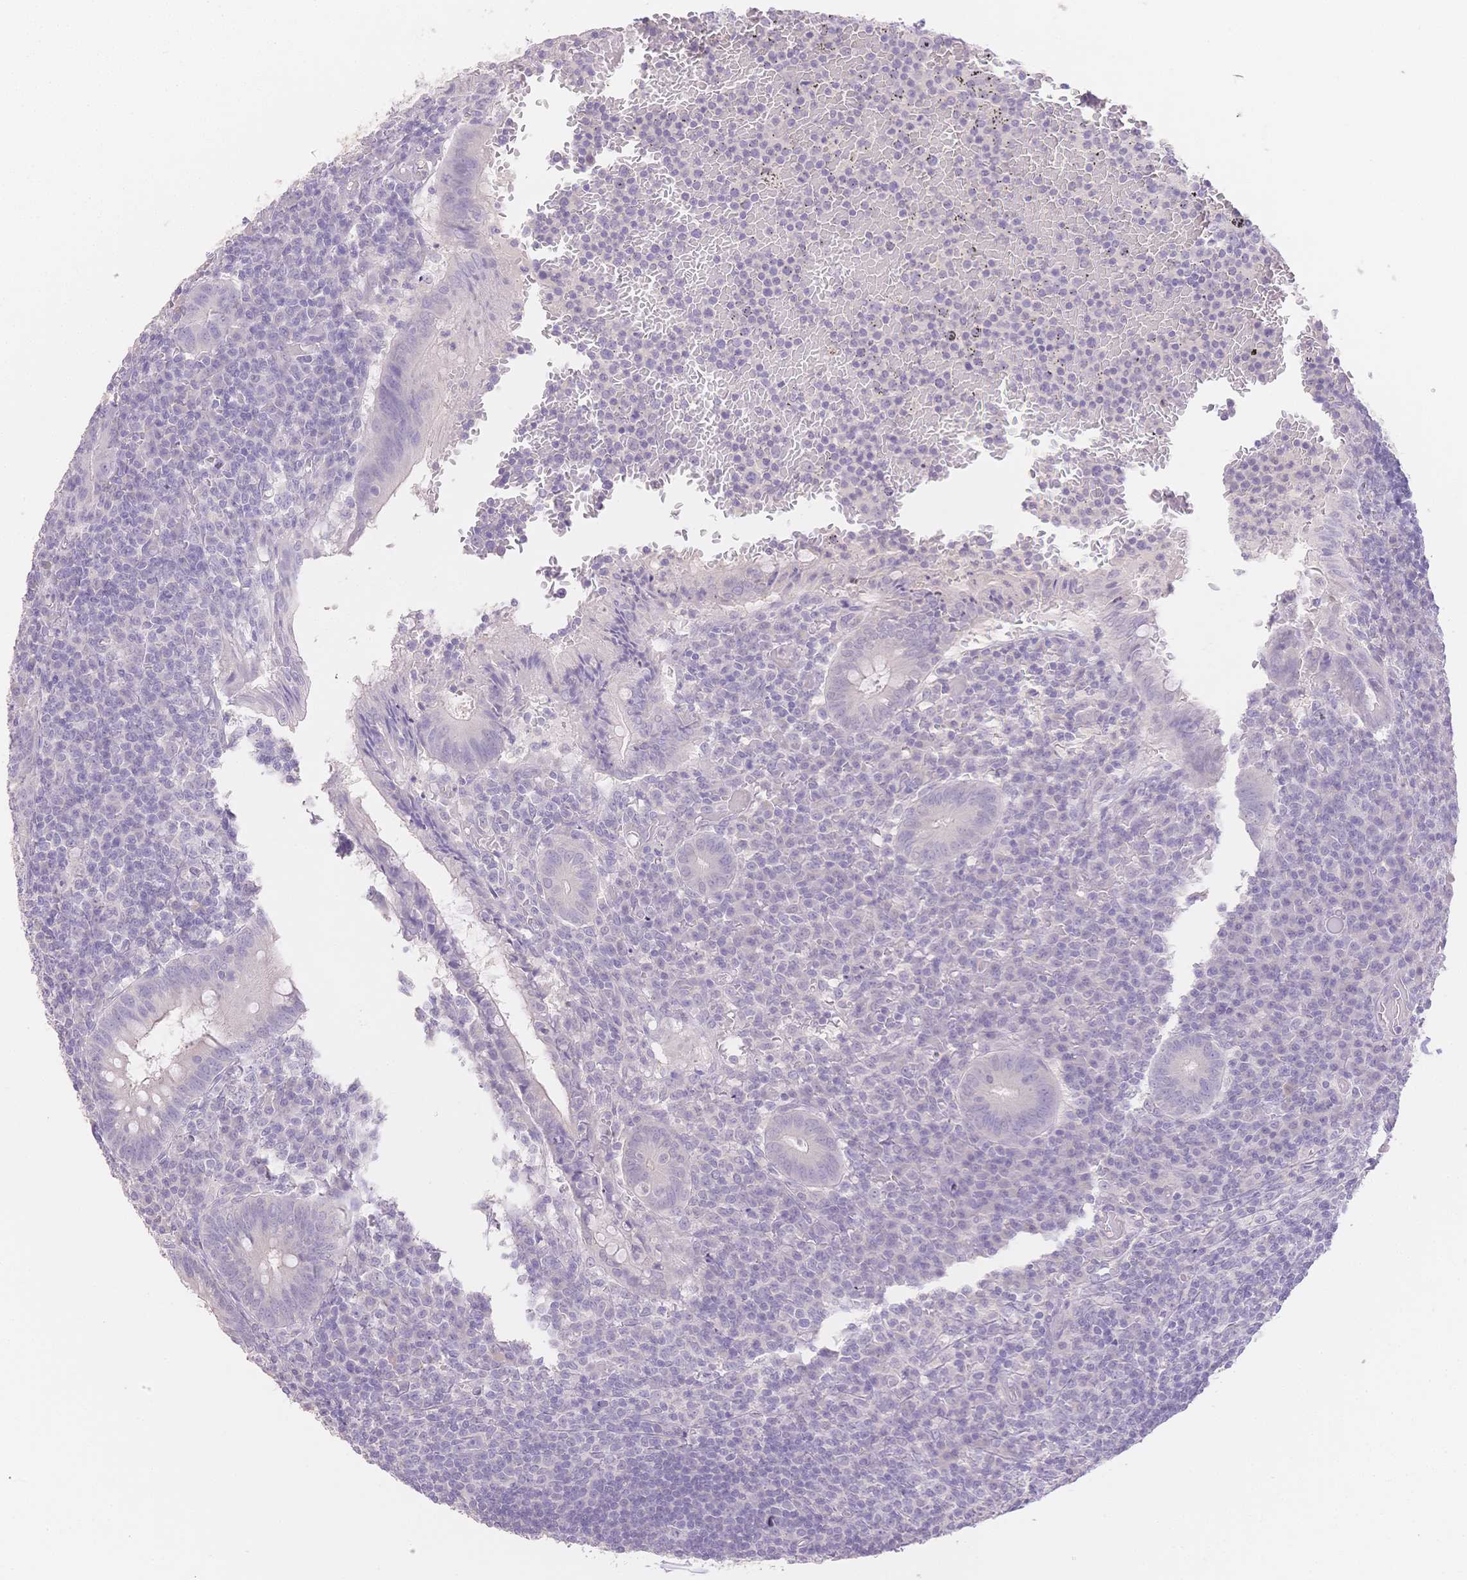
{"staining": {"intensity": "weak", "quantity": "<25%", "location": "cytoplasmic/membranous"}, "tissue": "appendix", "cell_type": "Glandular cells", "image_type": "normal", "snomed": [{"axis": "morphology", "description": "Normal tissue, NOS"}, {"axis": "topography", "description": "Appendix"}], "caption": "Appendix stained for a protein using immunohistochemistry displays no expression glandular cells.", "gene": "SUV39H2", "patient": {"sex": "male", "age": 18}}